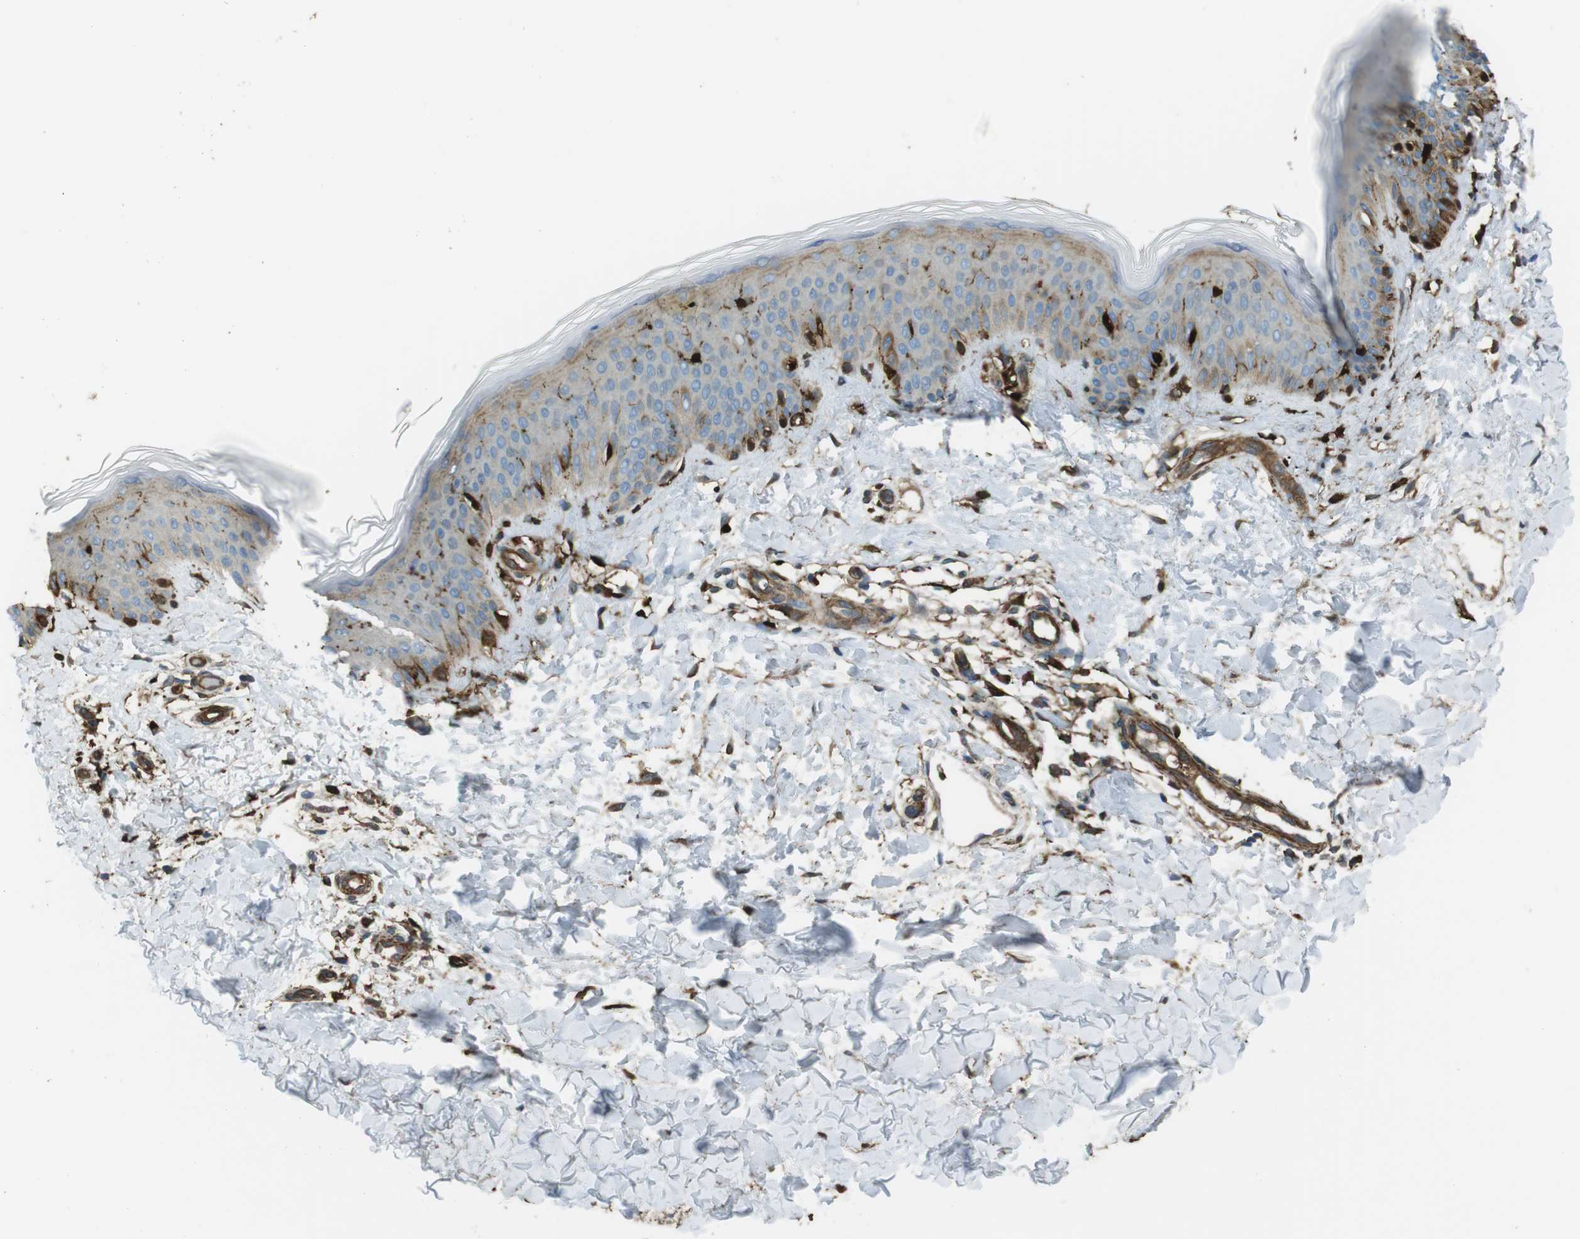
{"staining": {"intensity": "moderate", "quantity": ">75%", "location": "cytoplasmic/membranous"}, "tissue": "skin", "cell_type": "Fibroblasts", "image_type": "normal", "snomed": [{"axis": "morphology", "description": "Normal tissue, NOS"}, {"axis": "topography", "description": "Skin"}], "caption": "Unremarkable skin exhibits moderate cytoplasmic/membranous staining in approximately >75% of fibroblasts (brown staining indicates protein expression, while blue staining denotes nuclei)..", "gene": "SFT2D1", "patient": {"sex": "male", "age": 16}}